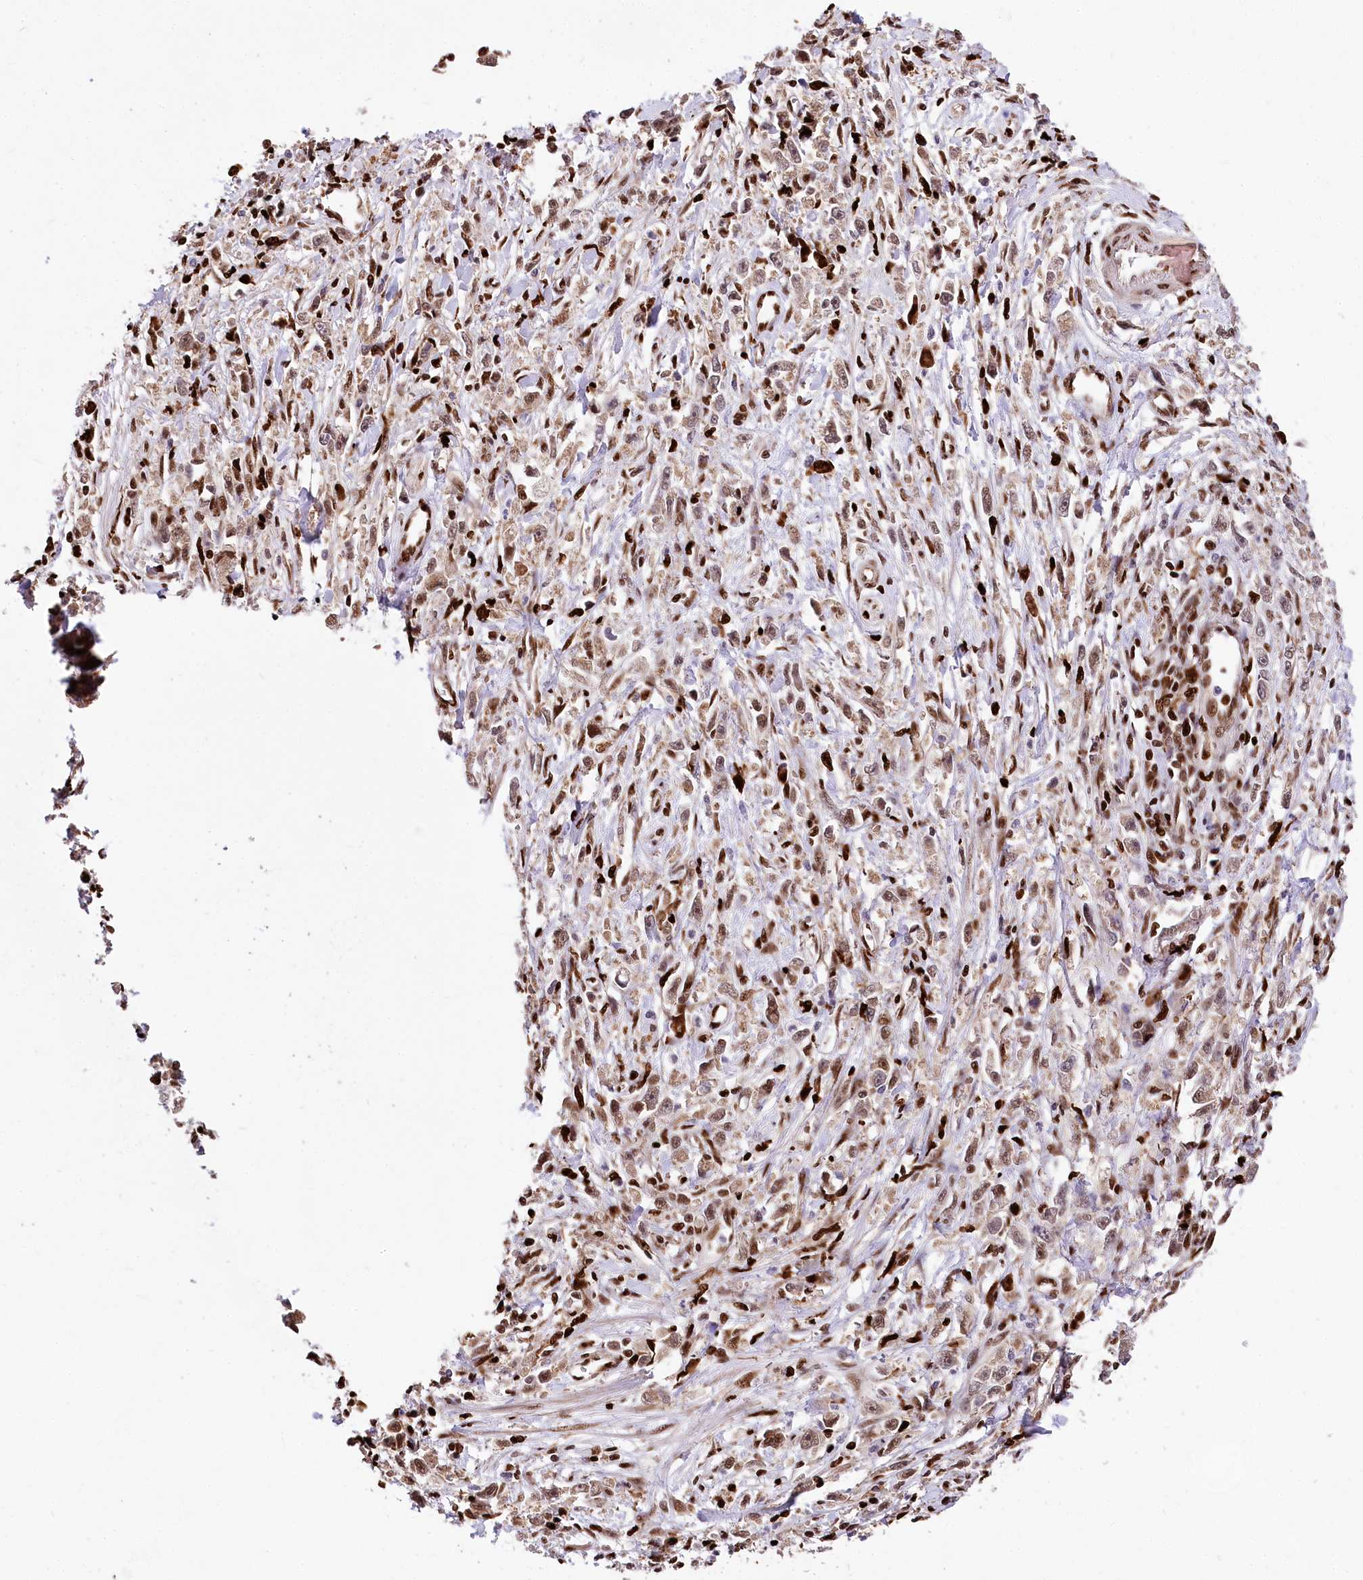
{"staining": {"intensity": "weak", "quantity": ">75%", "location": "nuclear"}, "tissue": "stomach cancer", "cell_type": "Tumor cells", "image_type": "cancer", "snomed": [{"axis": "morphology", "description": "Adenocarcinoma, NOS"}, {"axis": "topography", "description": "Stomach"}], "caption": "Tumor cells reveal low levels of weak nuclear staining in approximately >75% of cells in human stomach cancer.", "gene": "FIGN", "patient": {"sex": "female", "age": 59}}